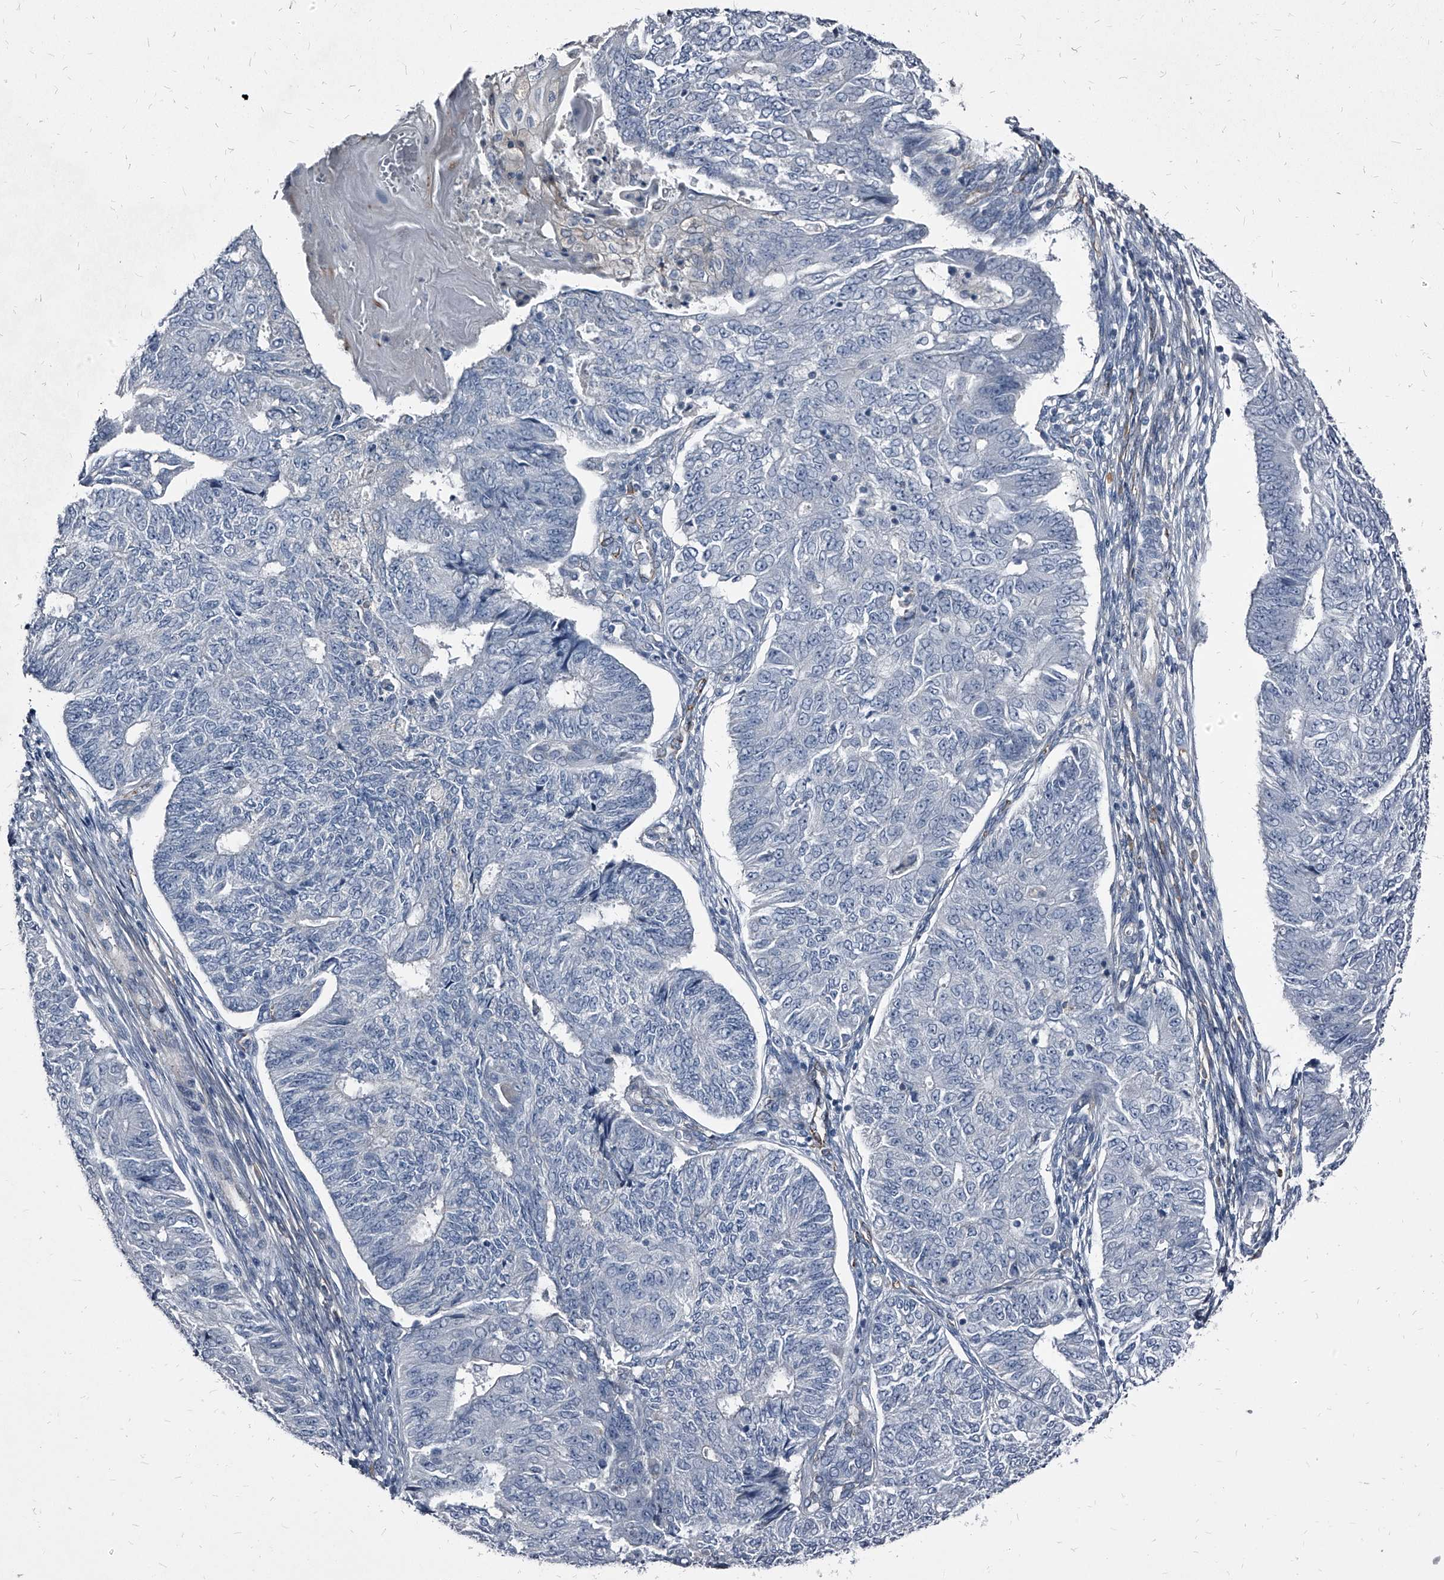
{"staining": {"intensity": "negative", "quantity": "none", "location": "none"}, "tissue": "endometrial cancer", "cell_type": "Tumor cells", "image_type": "cancer", "snomed": [{"axis": "morphology", "description": "Adenocarcinoma, NOS"}, {"axis": "topography", "description": "Endometrium"}], "caption": "An immunohistochemistry (IHC) photomicrograph of adenocarcinoma (endometrial) is shown. There is no staining in tumor cells of adenocarcinoma (endometrial).", "gene": "PGLYRP3", "patient": {"sex": "female", "age": 32}}